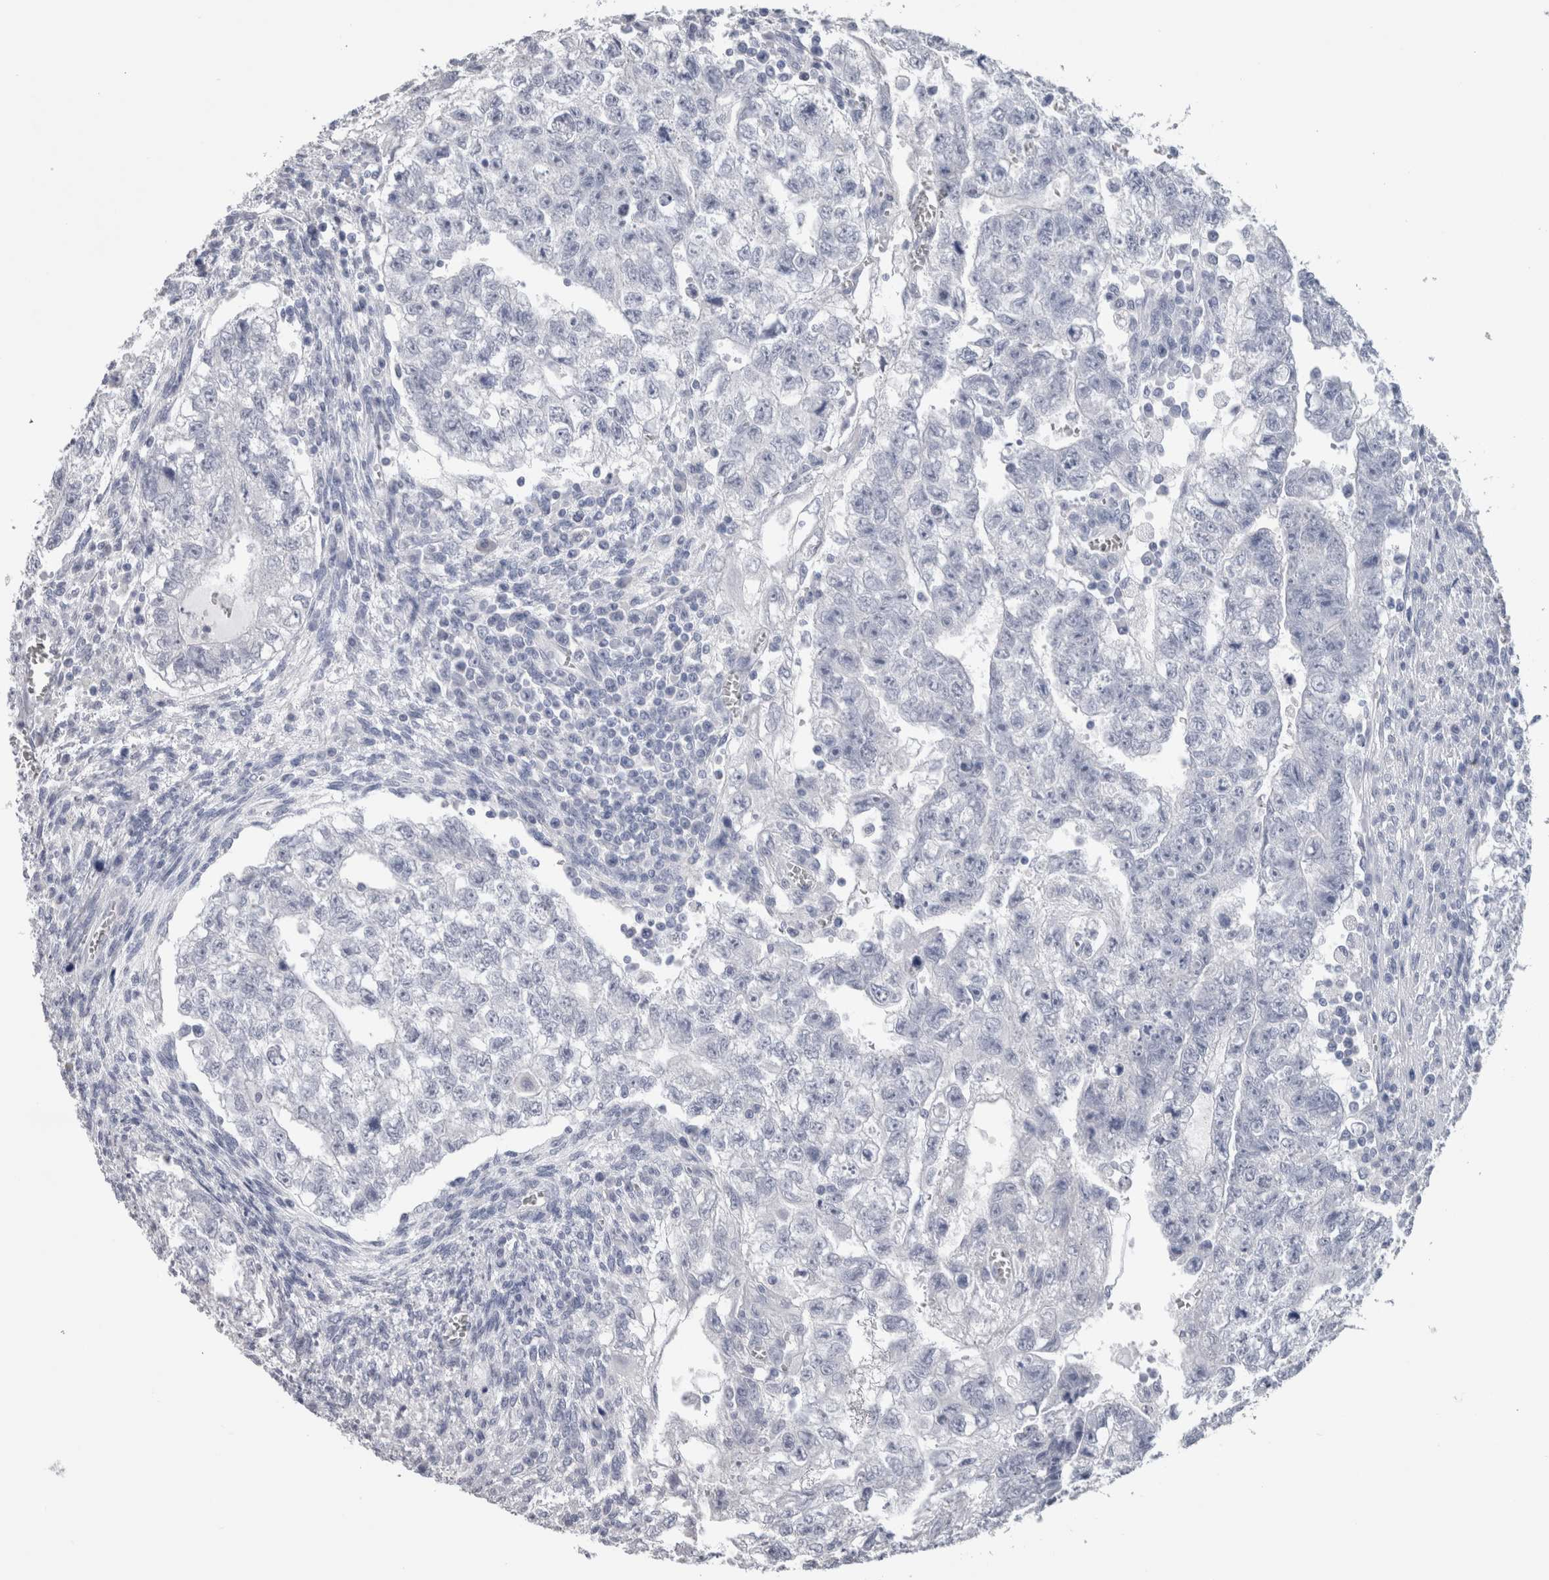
{"staining": {"intensity": "negative", "quantity": "none", "location": "none"}, "tissue": "testis cancer", "cell_type": "Tumor cells", "image_type": "cancer", "snomed": [{"axis": "morphology", "description": "Seminoma, NOS"}, {"axis": "morphology", "description": "Carcinoma, Embryonal, NOS"}, {"axis": "topography", "description": "Testis"}], "caption": "Image shows no significant protein positivity in tumor cells of testis cancer. The staining is performed using DAB (3,3'-diaminobenzidine) brown chromogen with nuclei counter-stained in using hematoxylin.", "gene": "CA8", "patient": {"sex": "male", "age": 38}}